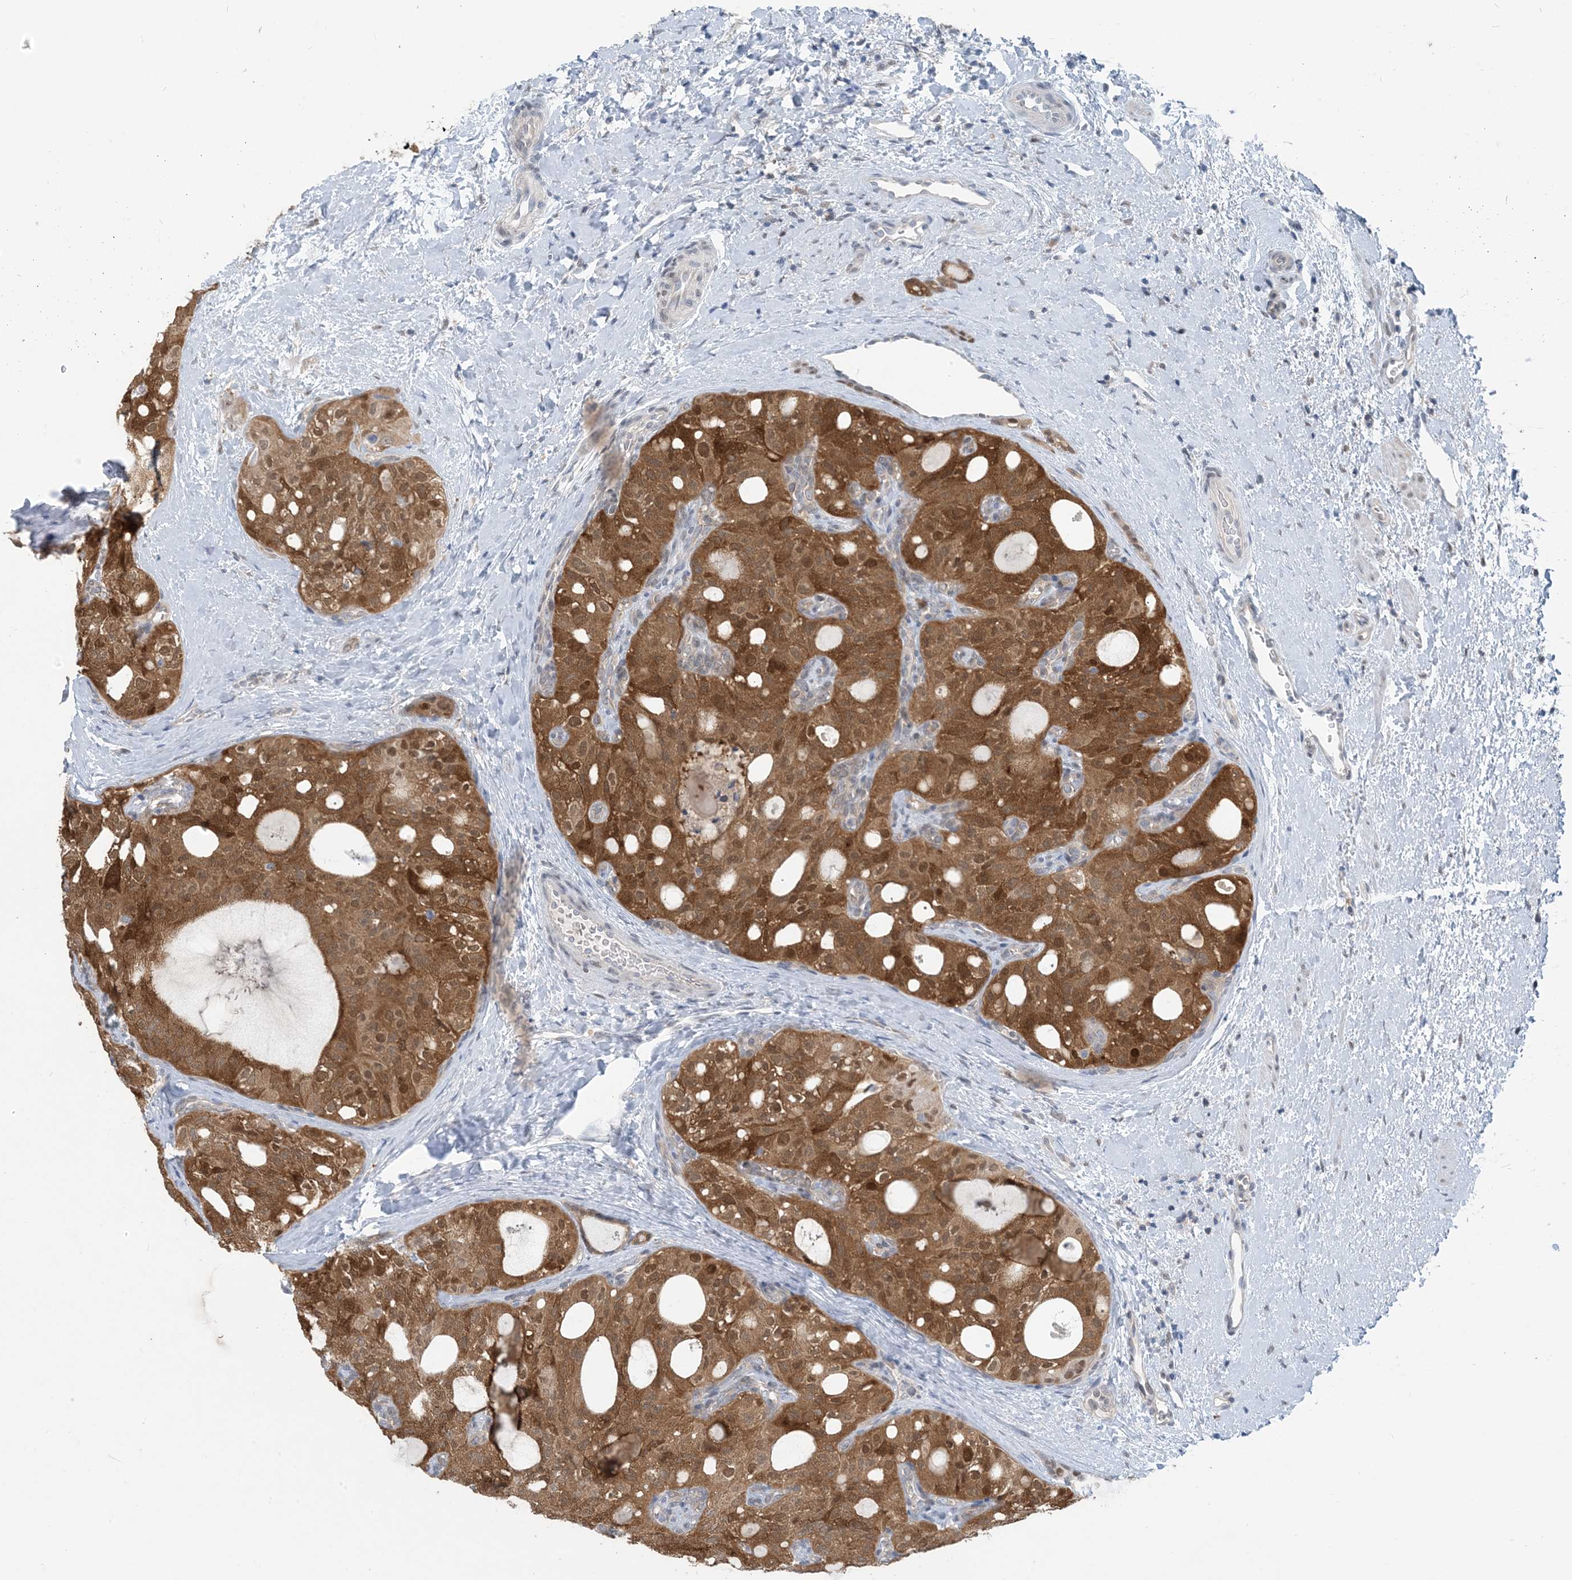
{"staining": {"intensity": "strong", "quantity": ">75%", "location": "cytoplasmic/membranous,nuclear"}, "tissue": "thyroid cancer", "cell_type": "Tumor cells", "image_type": "cancer", "snomed": [{"axis": "morphology", "description": "Follicular adenoma carcinoma, NOS"}, {"axis": "topography", "description": "Thyroid gland"}], "caption": "Brown immunohistochemical staining in thyroid follicular adenoma carcinoma displays strong cytoplasmic/membranous and nuclear positivity in about >75% of tumor cells. (Brightfield microscopy of DAB IHC at high magnification).", "gene": "ZC3H12A", "patient": {"sex": "male", "age": 75}}